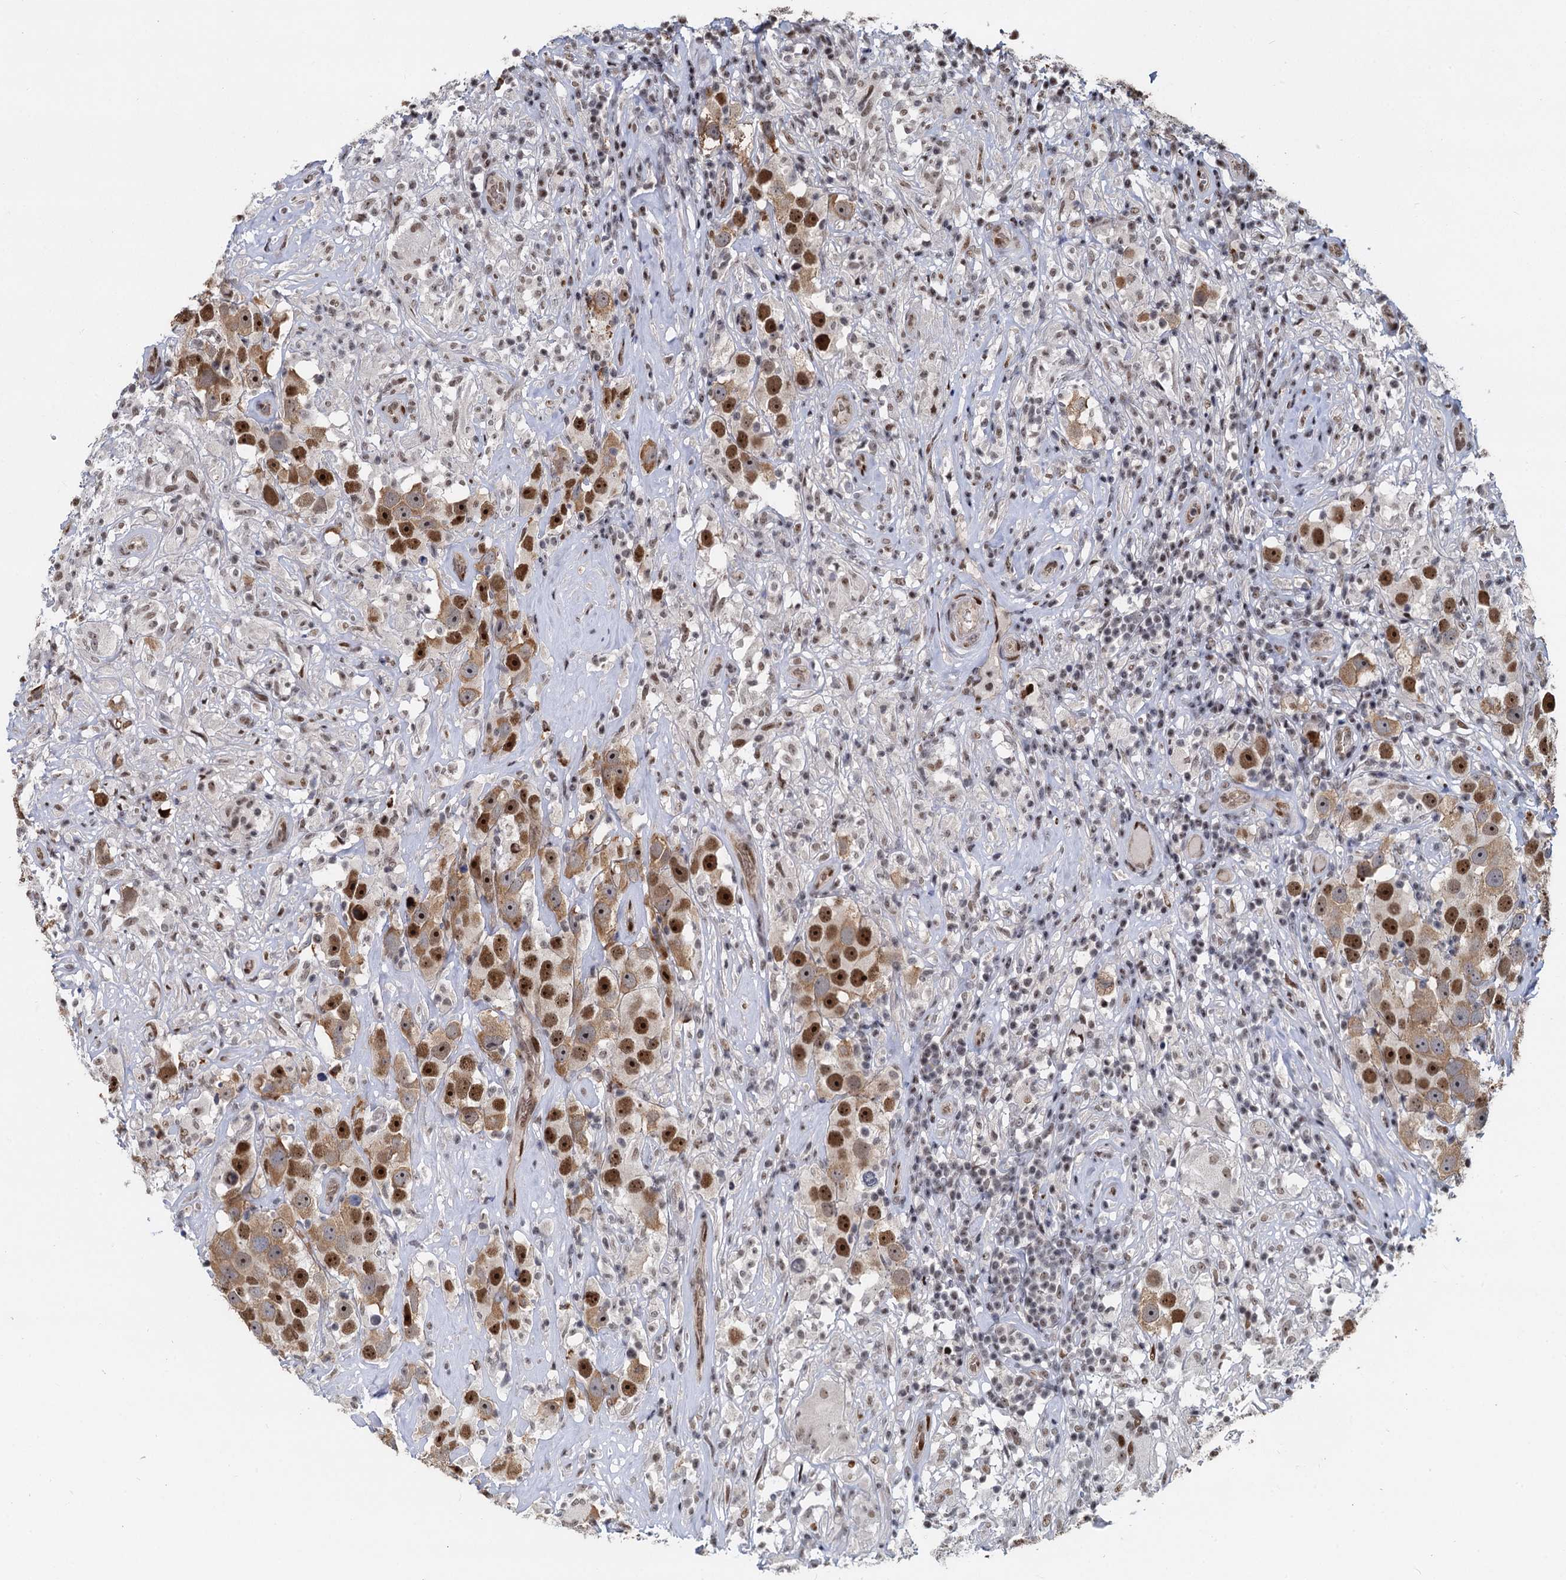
{"staining": {"intensity": "strong", "quantity": ">75%", "location": "nuclear"}, "tissue": "testis cancer", "cell_type": "Tumor cells", "image_type": "cancer", "snomed": [{"axis": "morphology", "description": "Seminoma, NOS"}, {"axis": "topography", "description": "Testis"}], "caption": "This histopathology image exhibits immunohistochemistry staining of human testis cancer, with high strong nuclear staining in approximately >75% of tumor cells.", "gene": "ANKRD49", "patient": {"sex": "male", "age": 49}}